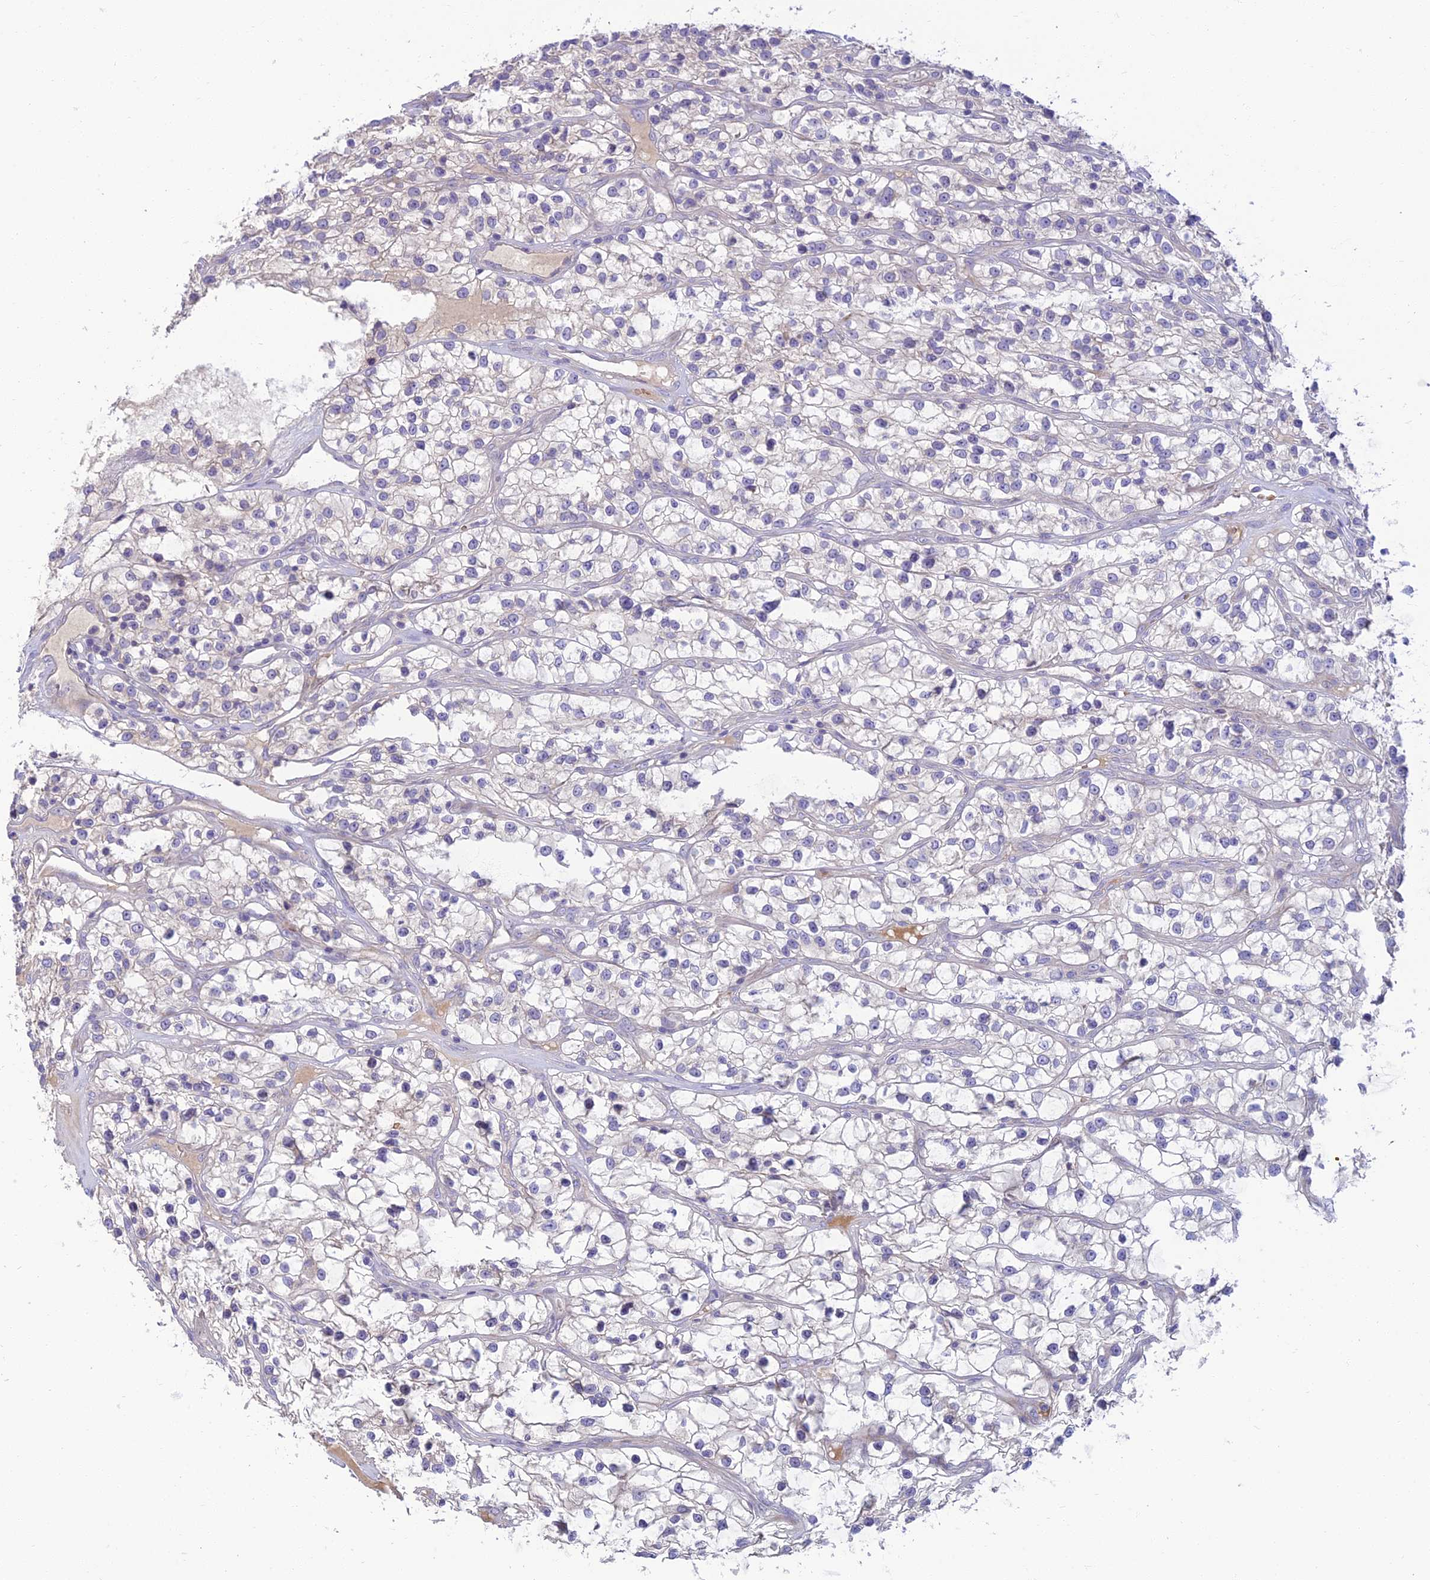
{"staining": {"intensity": "negative", "quantity": "none", "location": "none"}, "tissue": "renal cancer", "cell_type": "Tumor cells", "image_type": "cancer", "snomed": [{"axis": "morphology", "description": "Adenocarcinoma, NOS"}, {"axis": "topography", "description": "Kidney"}], "caption": "The immunohistochemistry image has no significant staining in tumor cells of renal cancer tissue.", "gene": "CLIP4", "patient": {"sex": "female", "age": 57}}